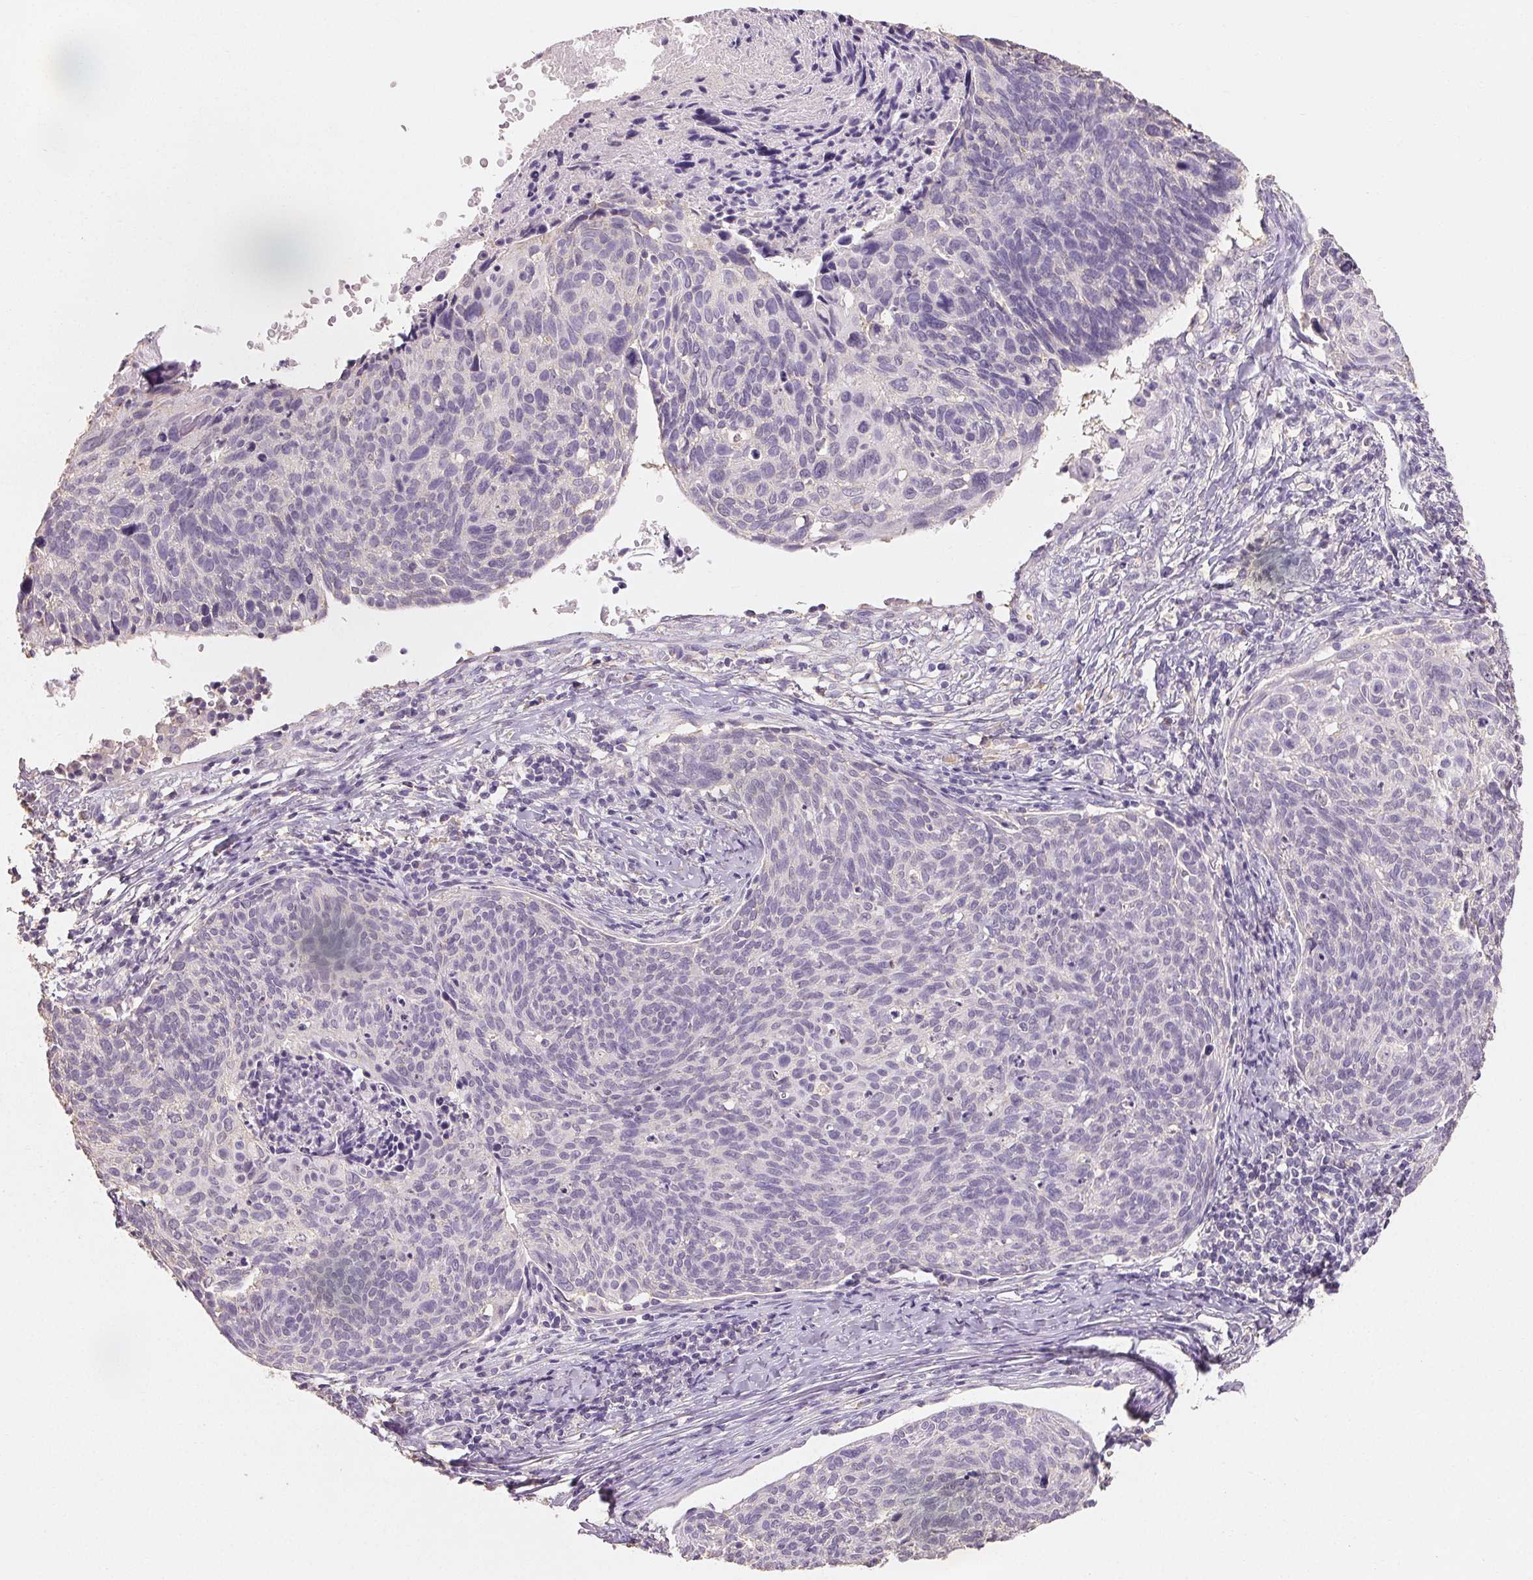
{"staining": {"intensity": "negative", "quantity": "none", "location": "none"}, "tissue": "cervical cancer", "cell_type": "Tumor cells", "image_type": "cancer", "snomed": [{"axis": "morphology", "description": "Squamous cell carcinoma, NOS"}, {"axis": "topography", "description": "Cervix"}], "caption": "The micrograph displays no significant staining in tumor cells of squamous cell carcinoma (cervical).", "gene": "MAP7D2", "patient": {"sex": "female", "age": 49}}